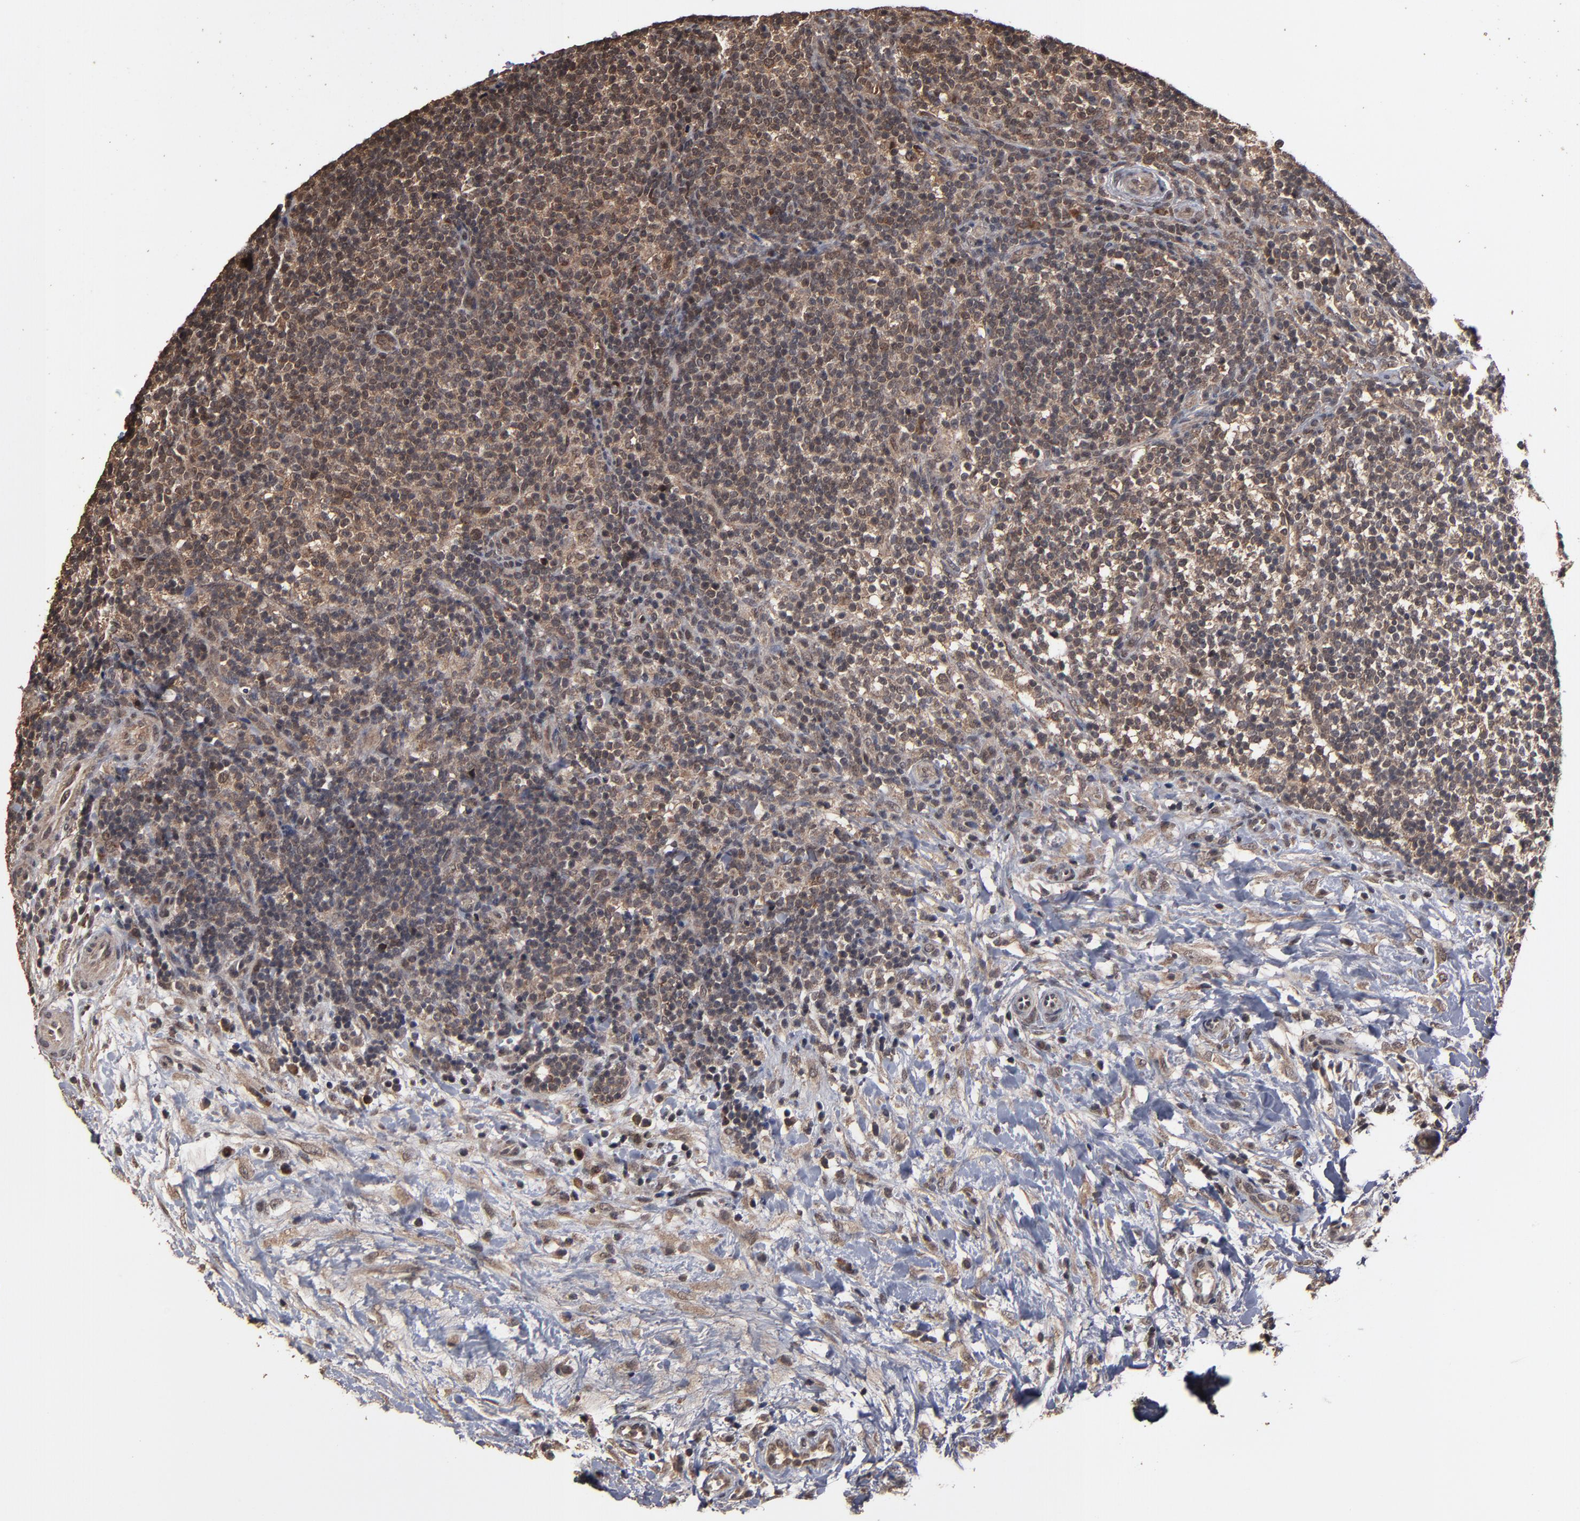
{"staining": {"intensity": "moderate", "quantity": ">75%", "location": "cytoplasmic/membranous"}, "tissue": "lymphoma", "cell_type": "Tumor cells", "image_type": "cancer", "snomed": [{"axis": "morphology", "description": "Malignant lymphoma, non-Hodgkin's type, Low grade"}, {"axis": "topography", "description": "Lymph node"}], "caption": "Approximately >75% of tumor cells in human lymphoma demonstrate moderate cytoplasmic/membranous protein staining as visualized by brown immunohistochemical staining.", "gene": "NXF2B", "patient": {"sex": "female", "age": 76}}